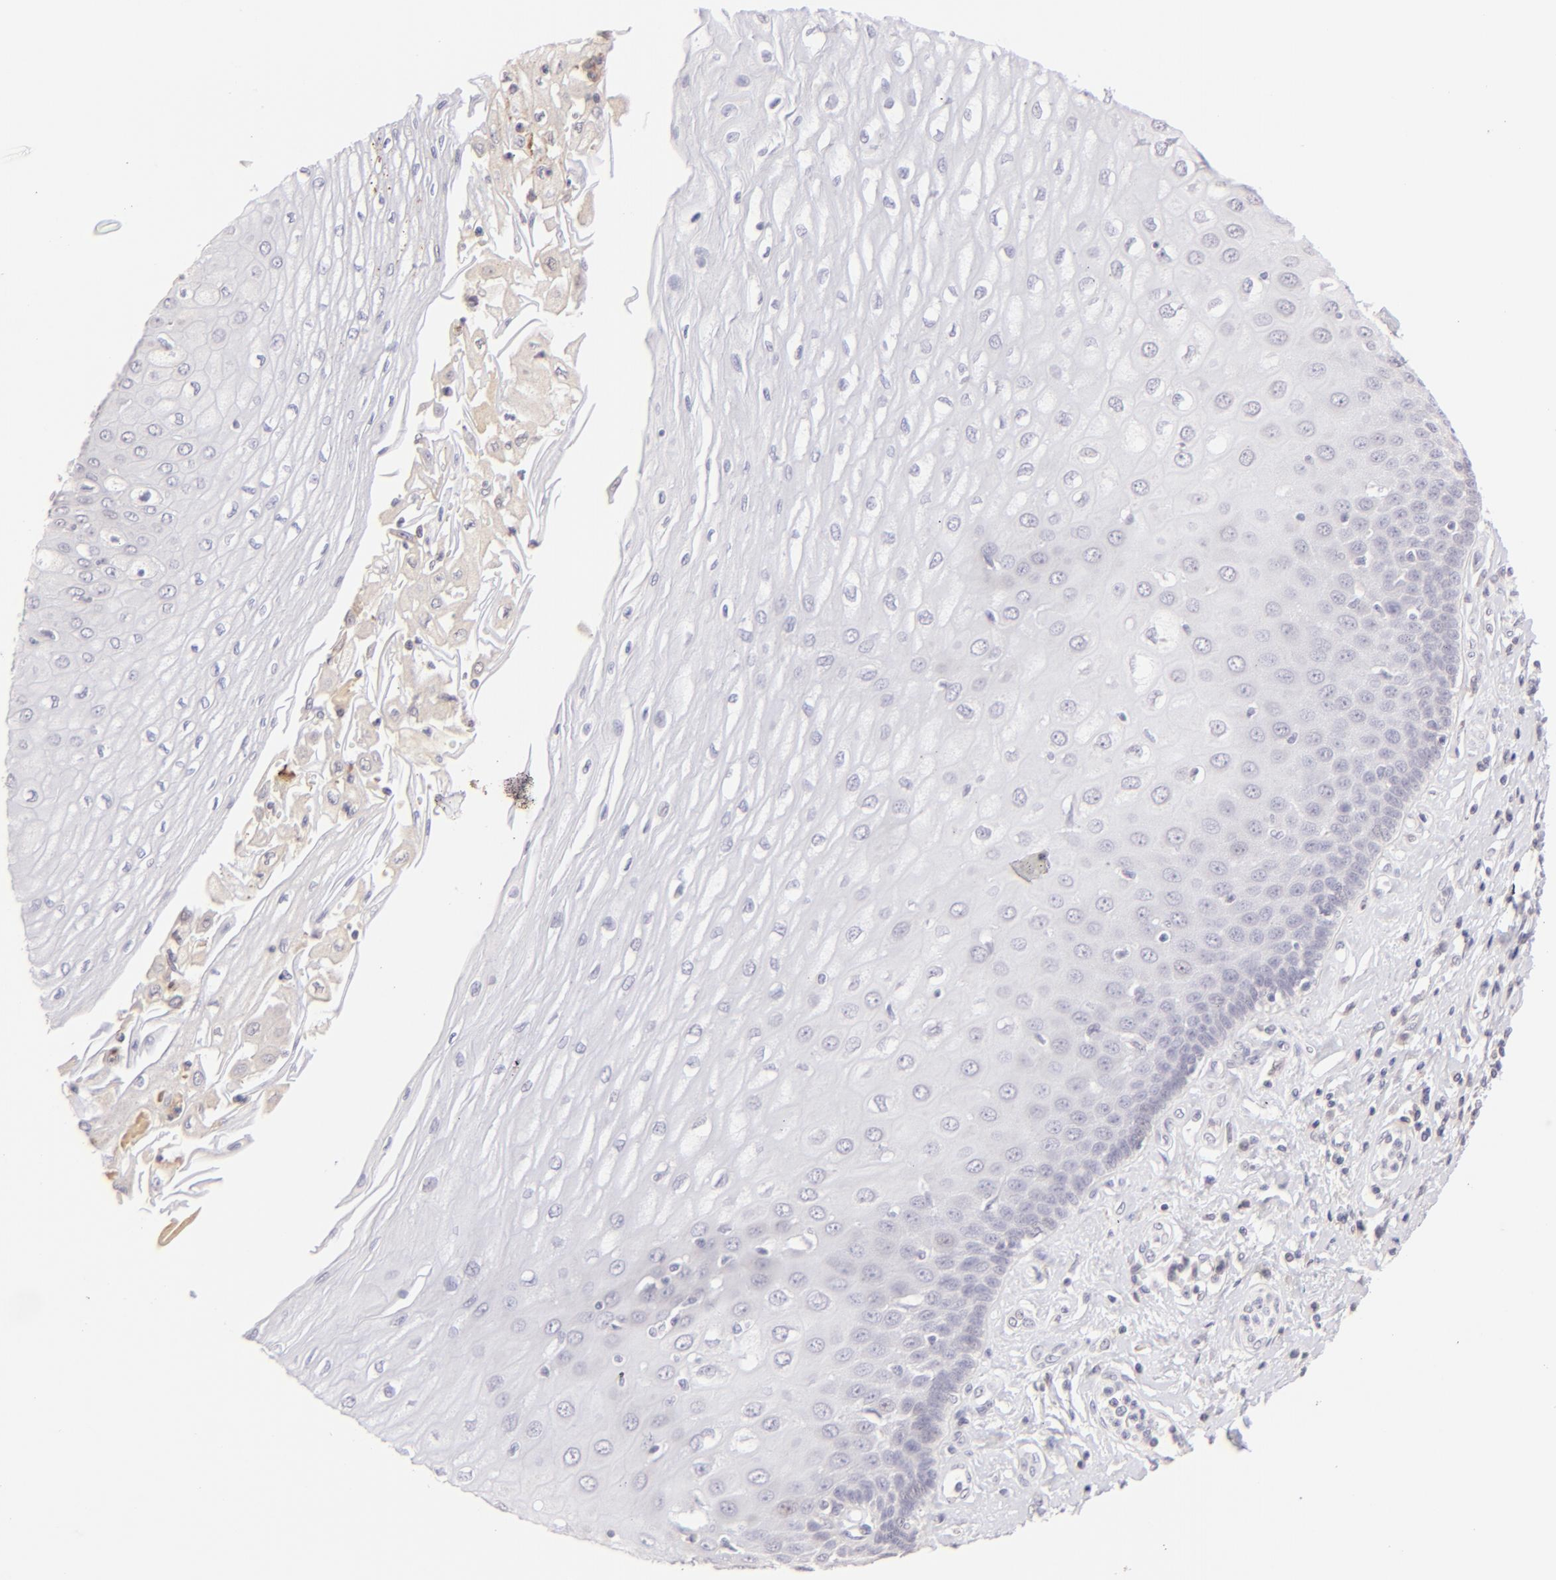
{"staining": {"intensity": "negative", "quantity": "none", "location": "none"}, "tissue": "esophagus", "cell_type": "Squamous epithelial cells", "image_type": "normal", "snomed": [{"axis": "morphology", "description": "Normal tissue, NOS"}, {"axis": "topography", "description": "Esophagus"}], "caption": "Immunohistochemical staining of normal esophagus exhibits no significant staining in squamous epithelial cells.", "gene": "MAGEA1", "patient": {"sex": "male", "age": 62}}